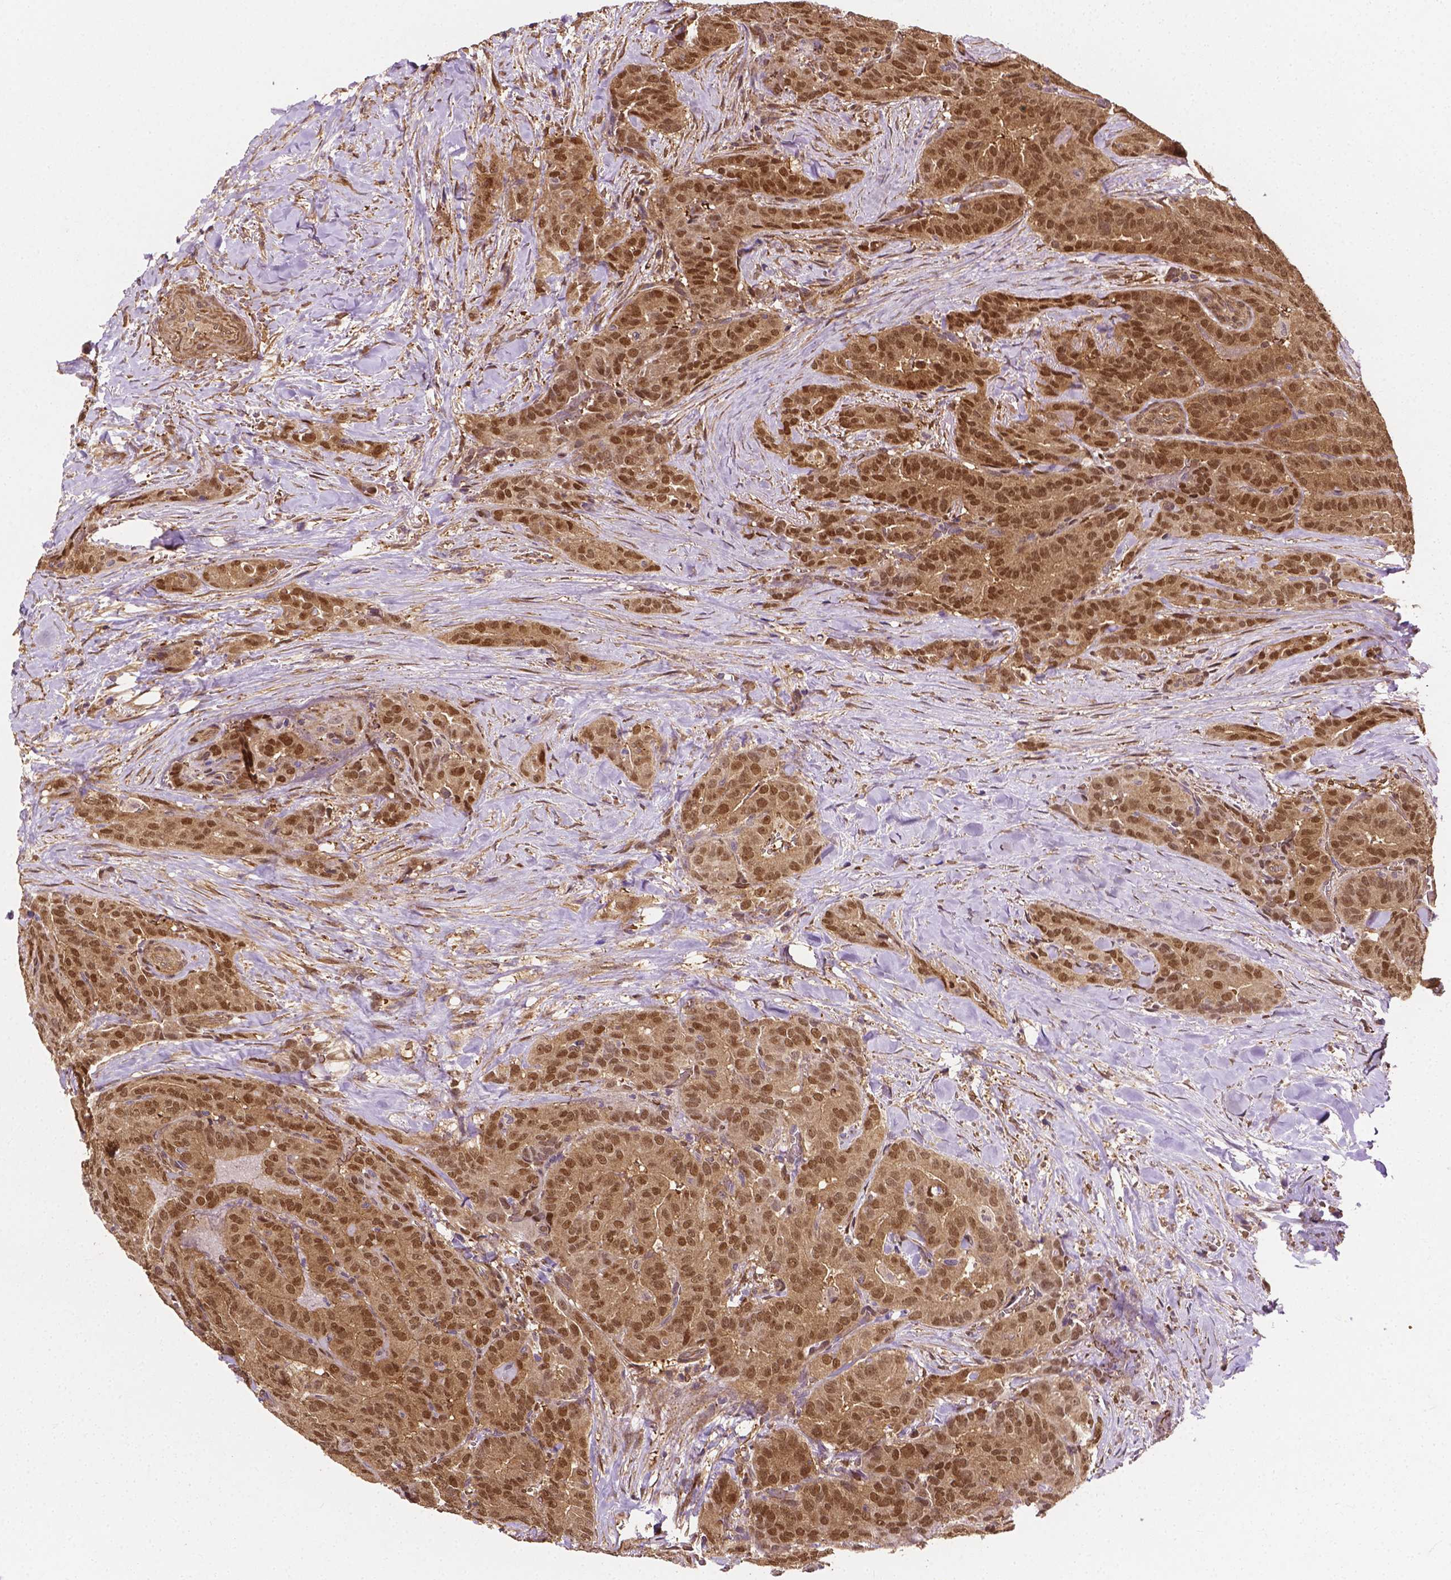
{"staining": {"intensity": "moderate", "quantity": ">75%", "location": "cytoplasmic/membranous,nuclear"}, "tissue": "thyroid cancer", "cell_type": "Tumor cells", "image_type": "cancer", "snomed": [{"axis": "morphology", "description": "Papillary adenocarcinoma, NOS"}, {"axis": "topography", "description": "Thyroid gland"}], "caption": "Tumor cells demonstrate moderate cytoplasmic/membranous and nuclear expression in approximately >75% of cells in thyroid papillary adenocarcinoma.", "gene": "YAP1", "patient": {"sex": "male", "age": 61}}